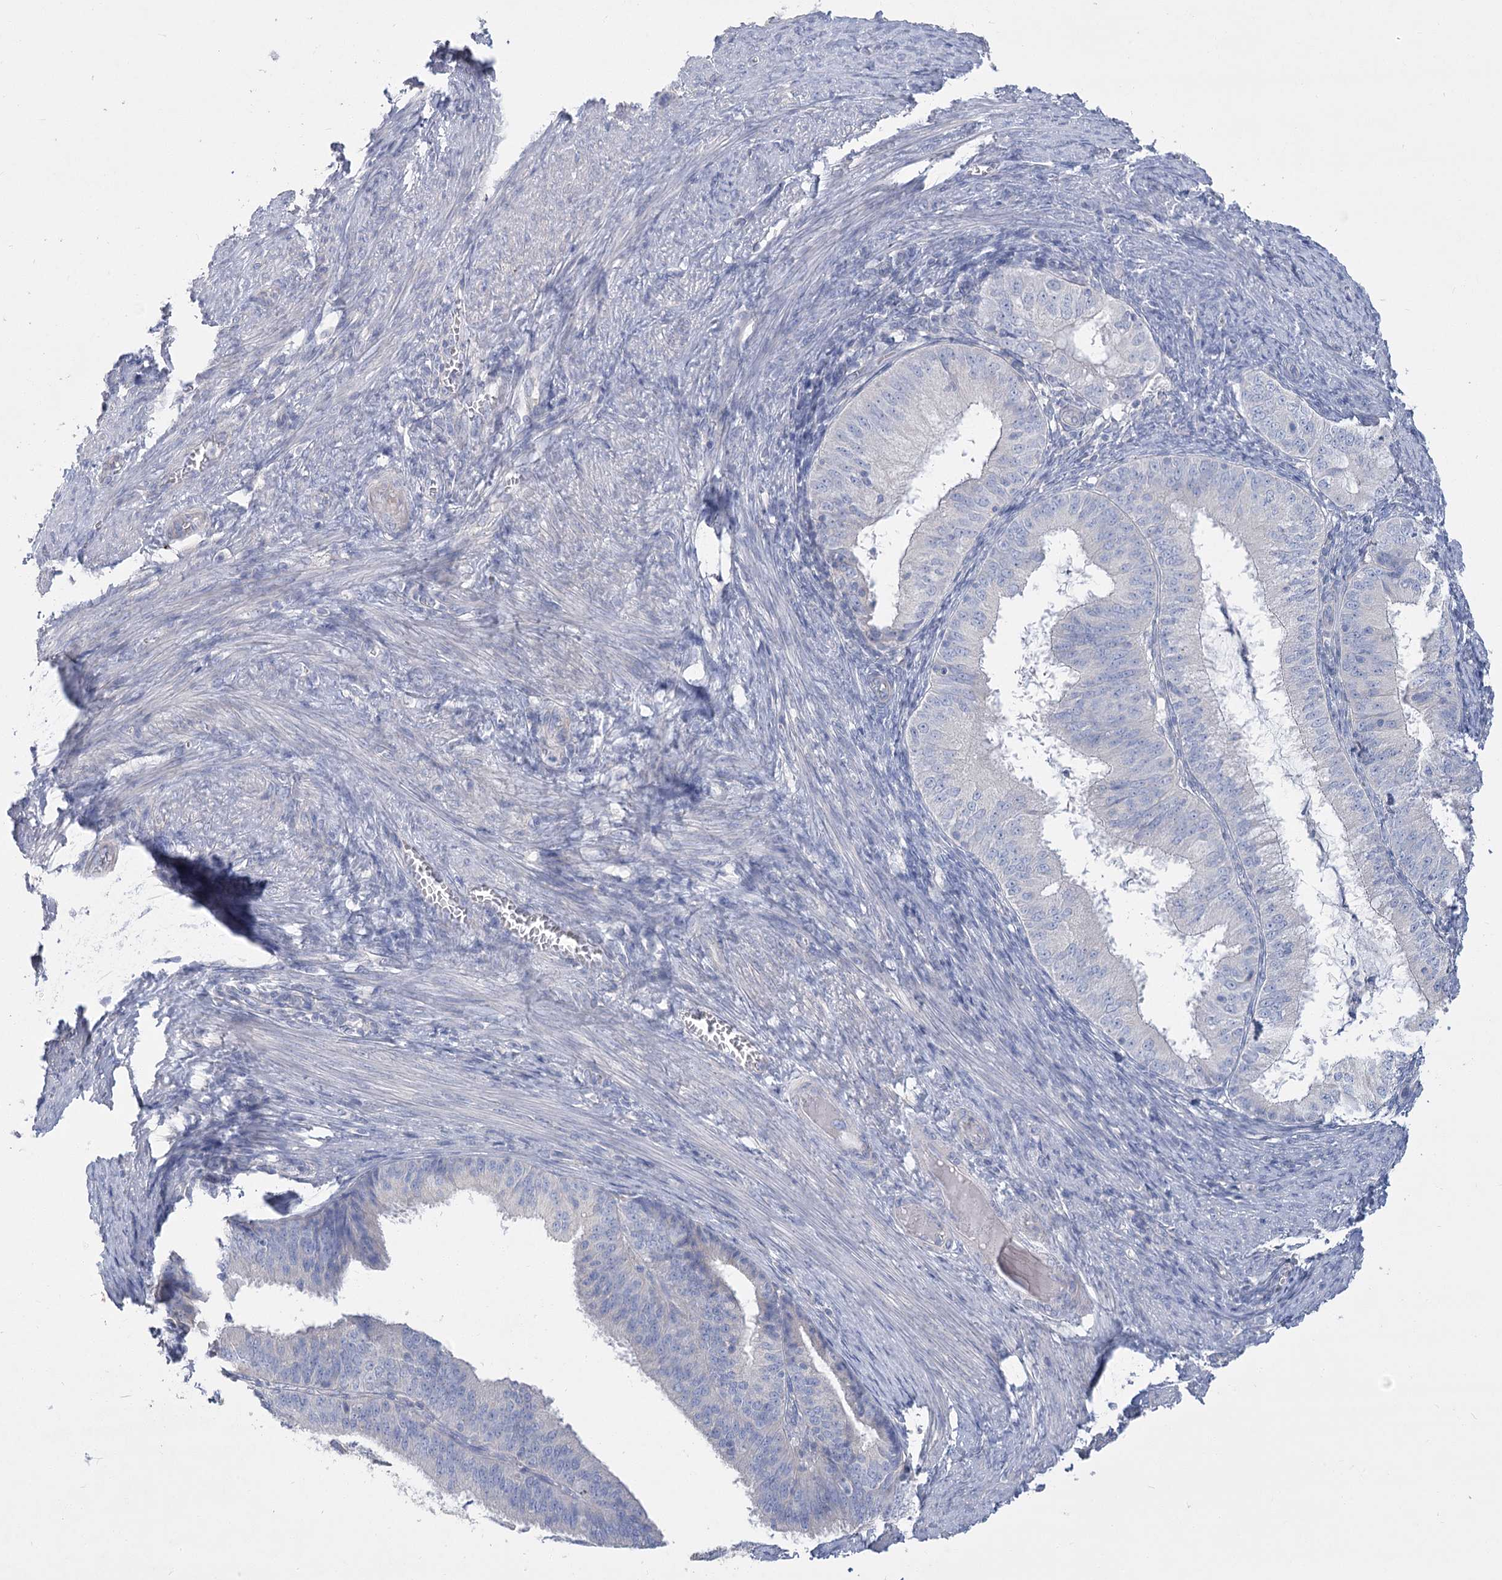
{"staining": {"intensity": "negative", "quantity": "none", "location": "none"}, "tissue": "endometrial cancer", "cell_type": "Tumor cells", "image_type": "cancer", "snomed": [{"axis": "morphology", "description": "Adenocarcinoma, NOS"}, {"axis": "topography", "description": "Endometrium"}], "caption": "This is an immunohistochemistry (IHC) image of endometrial cancer. There is no expression in tumor cells.", "gene": "SLC9A3", "patient": {"sex": "female", "age": 51}}